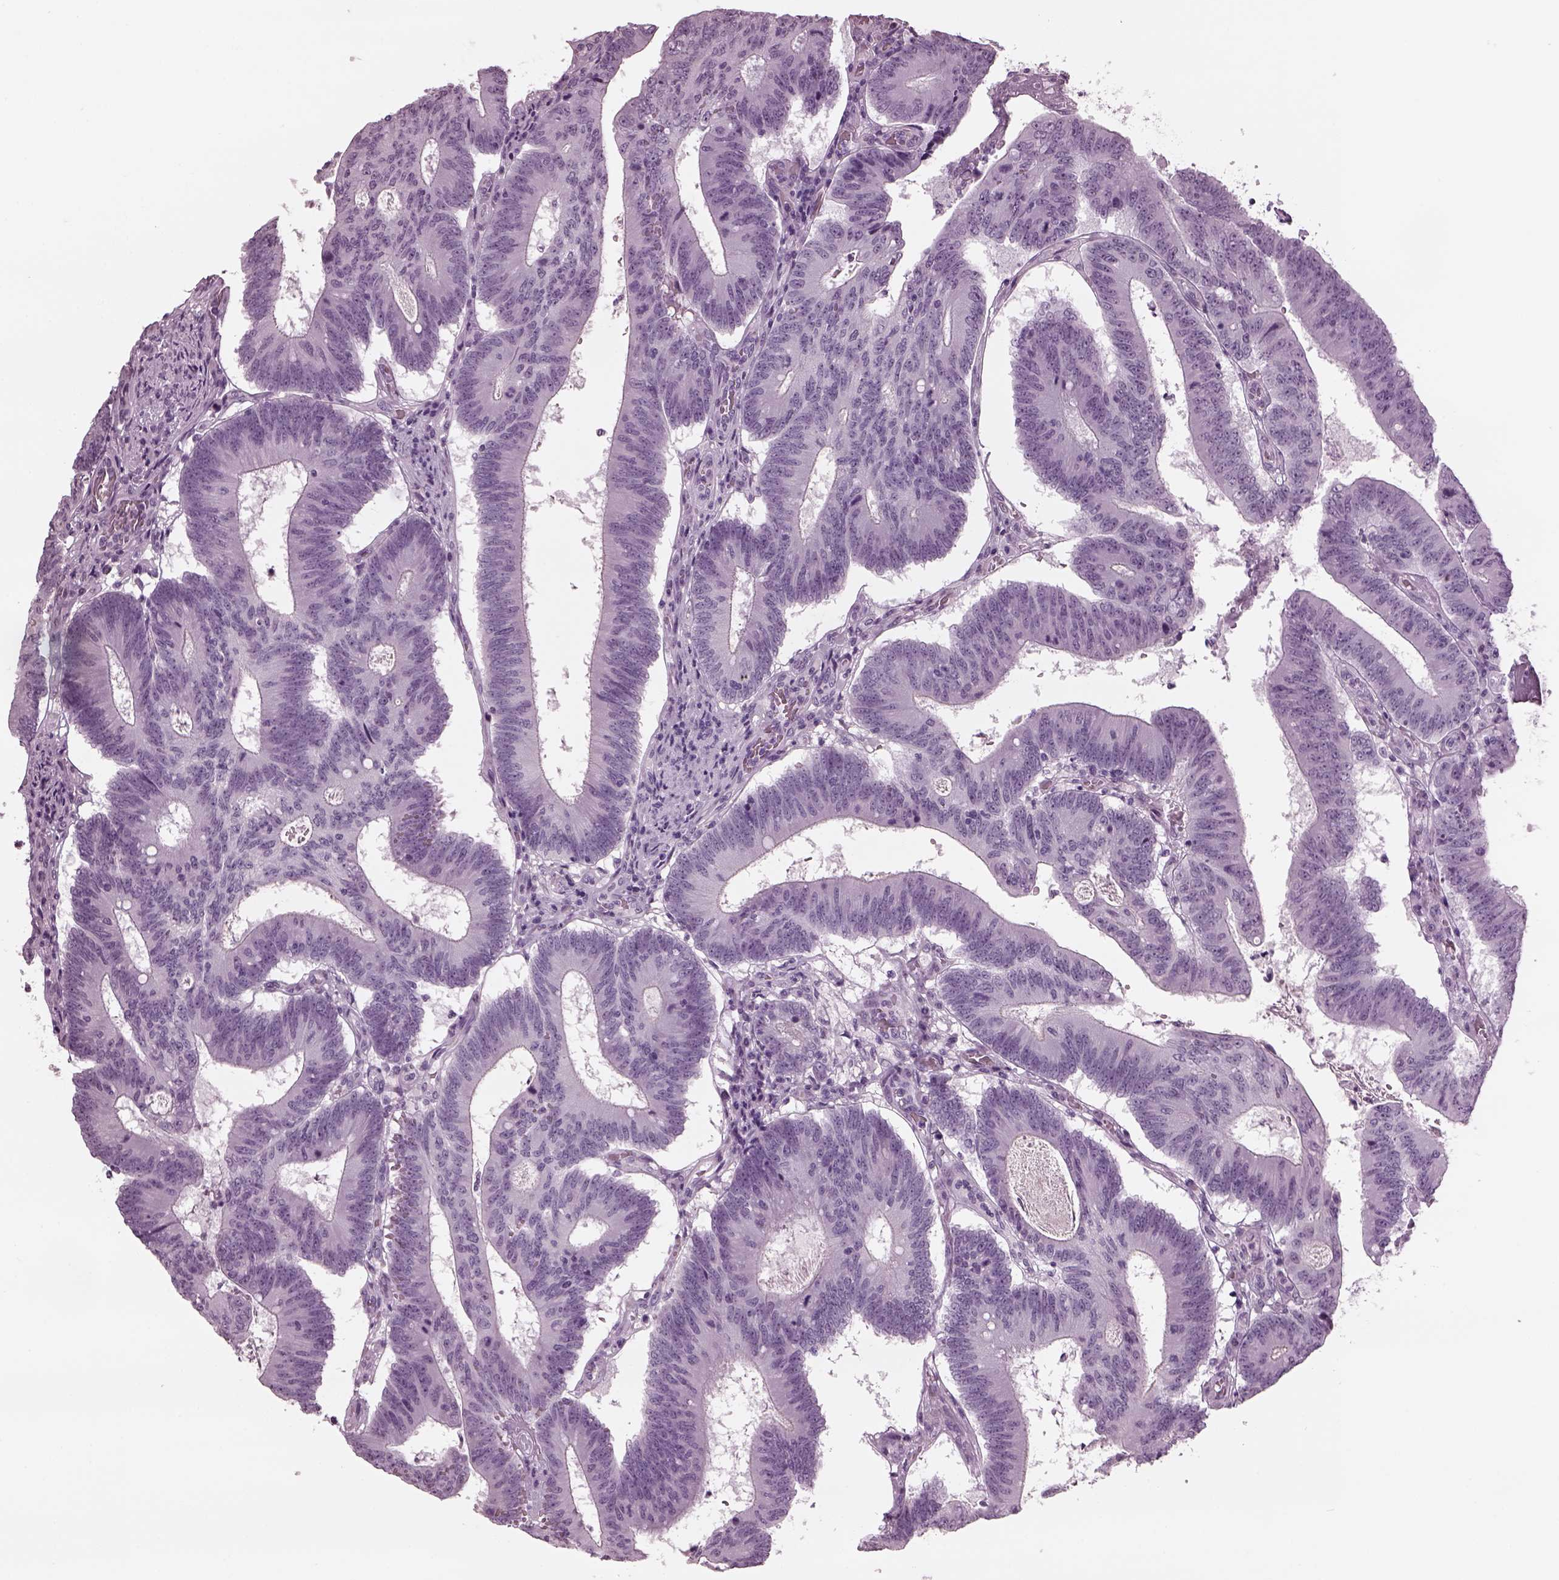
{"staining": {"intensity": "negative", "quantity": "none", "location": "none"}, "tissue": "colorectal cancer", "cell_type": "Tumor cells", "image_type": "cancer", "snomed": [{"axis": "morphology", "description": "Adenocarcinoma, NOS"}, {"axis": "topography", "description": "Colon"}], "caption": "A high-resolution micrograph shows IHC staining of colorectal cancer (adenocarcinoma), which shows no significant expression in tumor cells.", "gene": "TPPP2", "patient": {"sex": "female", "age": 70}}